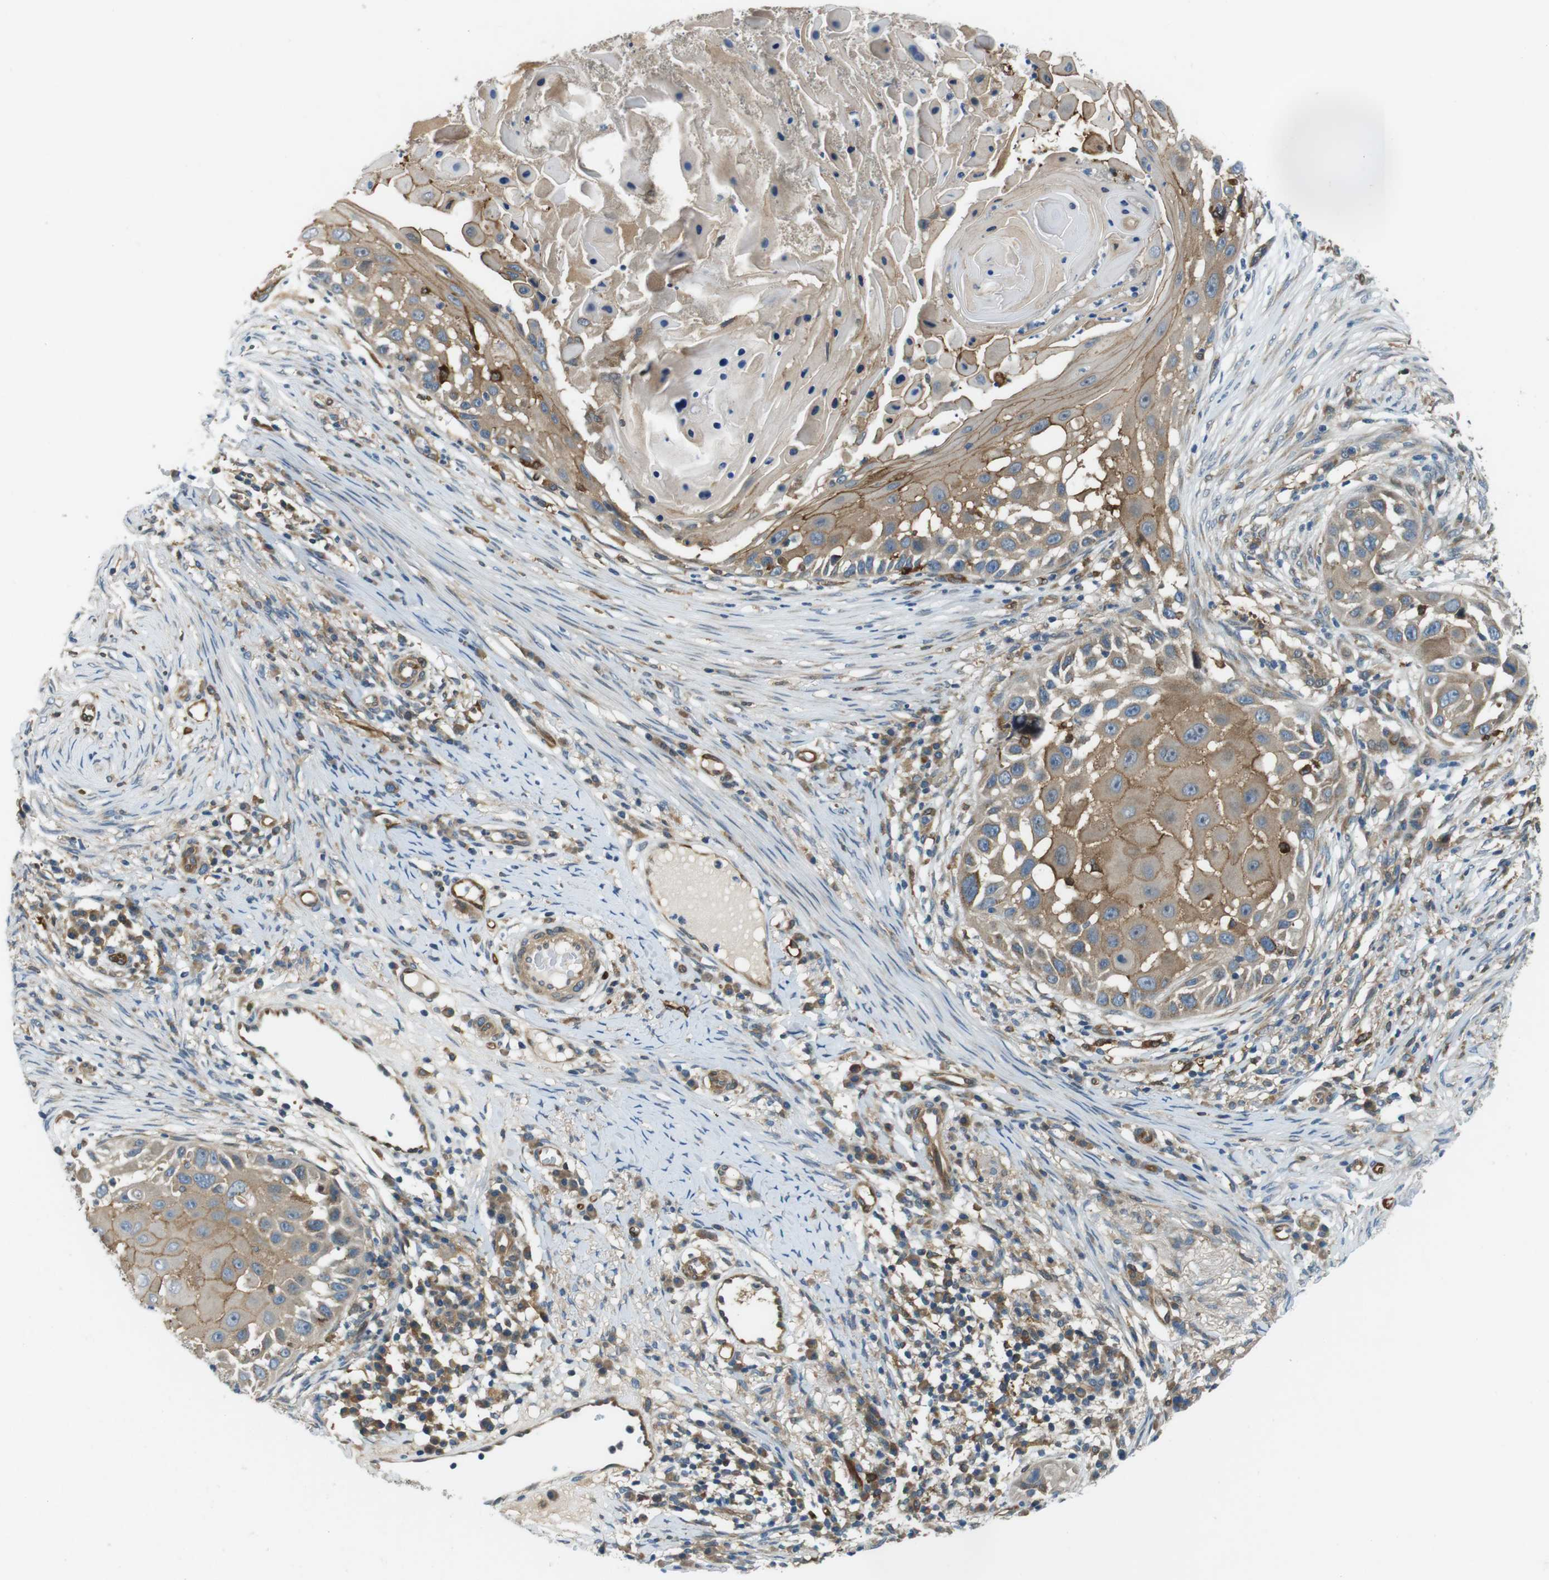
{"staining": {"intensity": "moderate", "quantity": "25%-75%", "location": "cytoplasmic/membranous"}, "tissue": "skin cancer", "cell_type": "Tumor cells", "image_type": "cancer", "snomed": [{"axis": "morphology", "description": "Squamous cell carcinoma, NOS"}, {"axis": "topography", "description": "Skin"}], "caption": "A high-resolution histopathology image shows IHC staining of skin squamous cell carcinoma, which displays moderate cytoplasmic/membranous positivity in about 25%-75% of tumor cells.", "gene": "PALD1", "patient": {"sex": "female", "age": 44}}